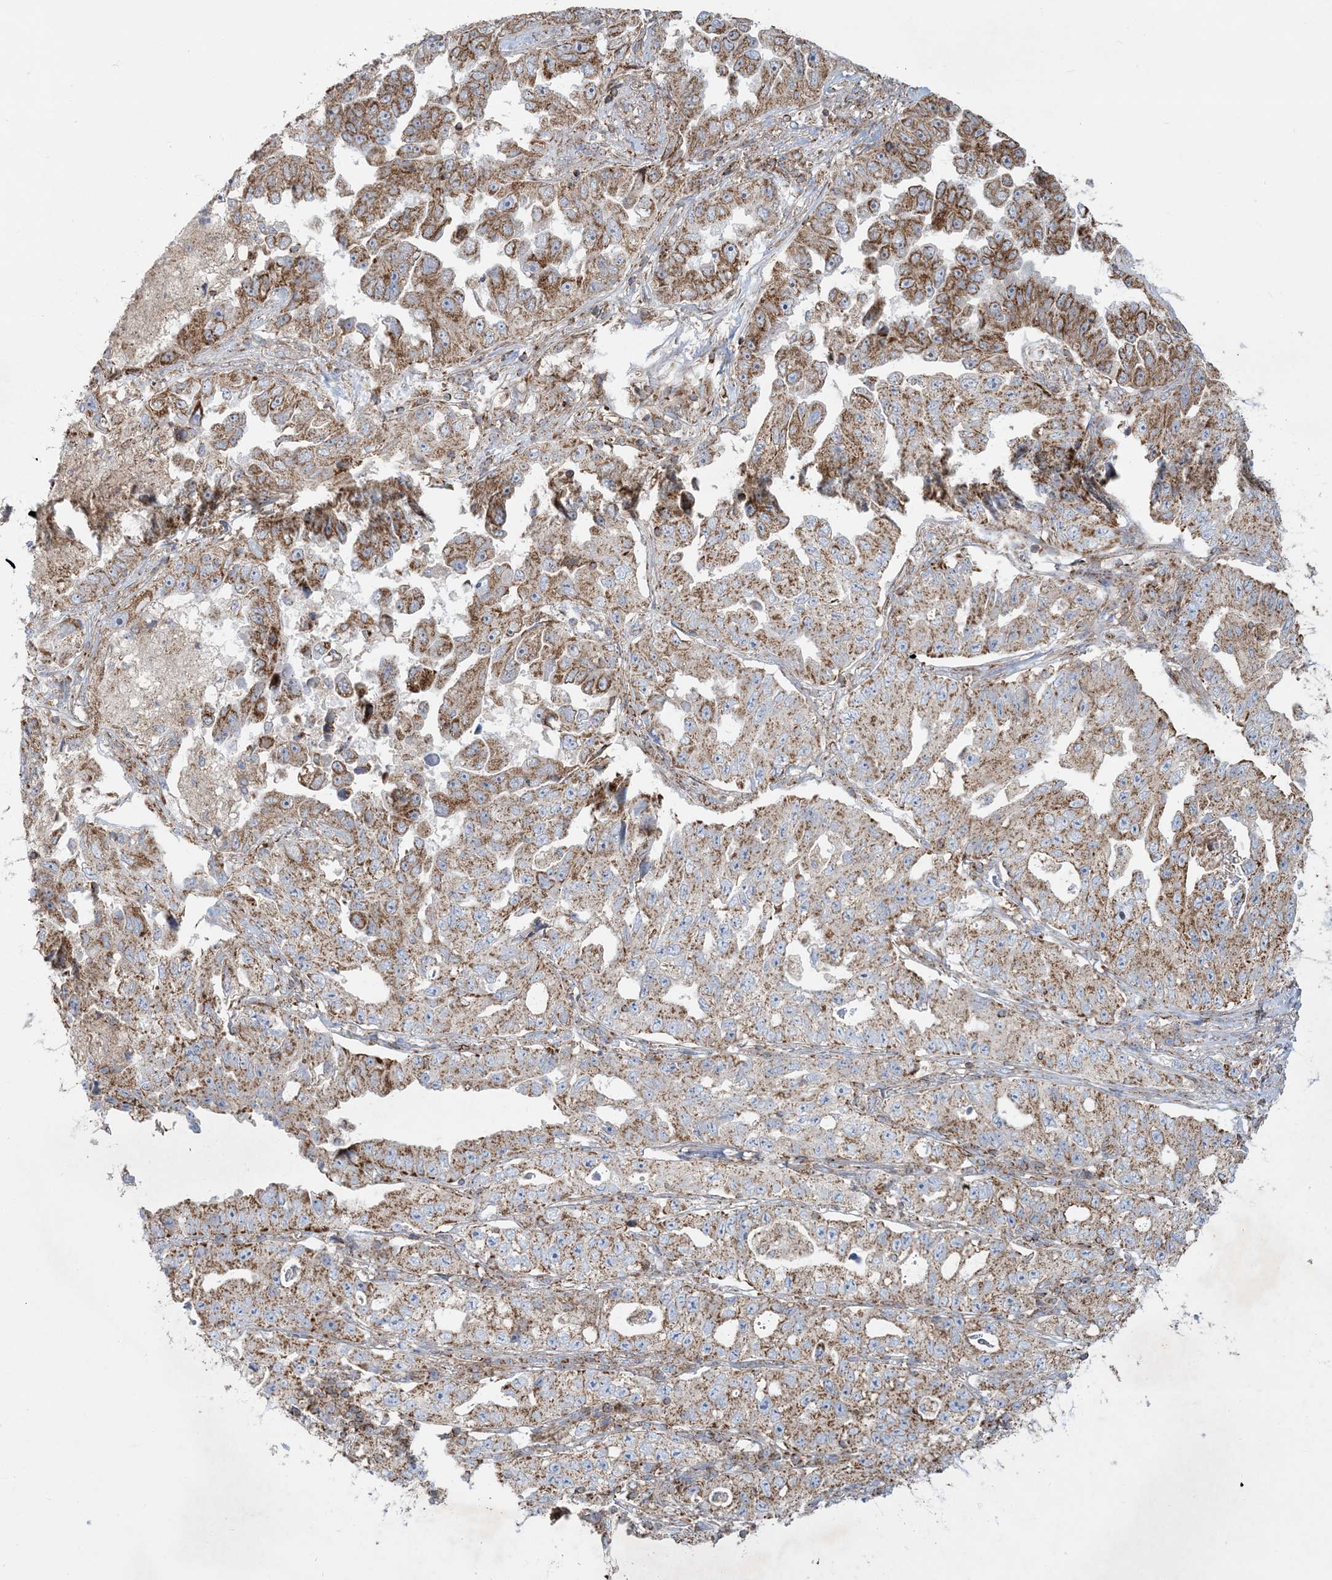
{"staining": {"intensity": "moderate", "quantity": ">75%", "location": "cytoplasmic/membranous"}, "tissue": "lung cancer", "cell_type": "Tumor cells", "image_type": "cancer", "snomed": [{"axis": "morphology", "description": "Adenocarcinoma, NOS"}, {"axis": "topography", "description": "Lung"}], "caption": "A brown stain shows moderate cytoplasmic/membranous expression of a protein in human lung cancer tumor cells. Nuclei are stained in blue.", "gene": "BEND4", "patient": {"sex": "female", "age": 51}}